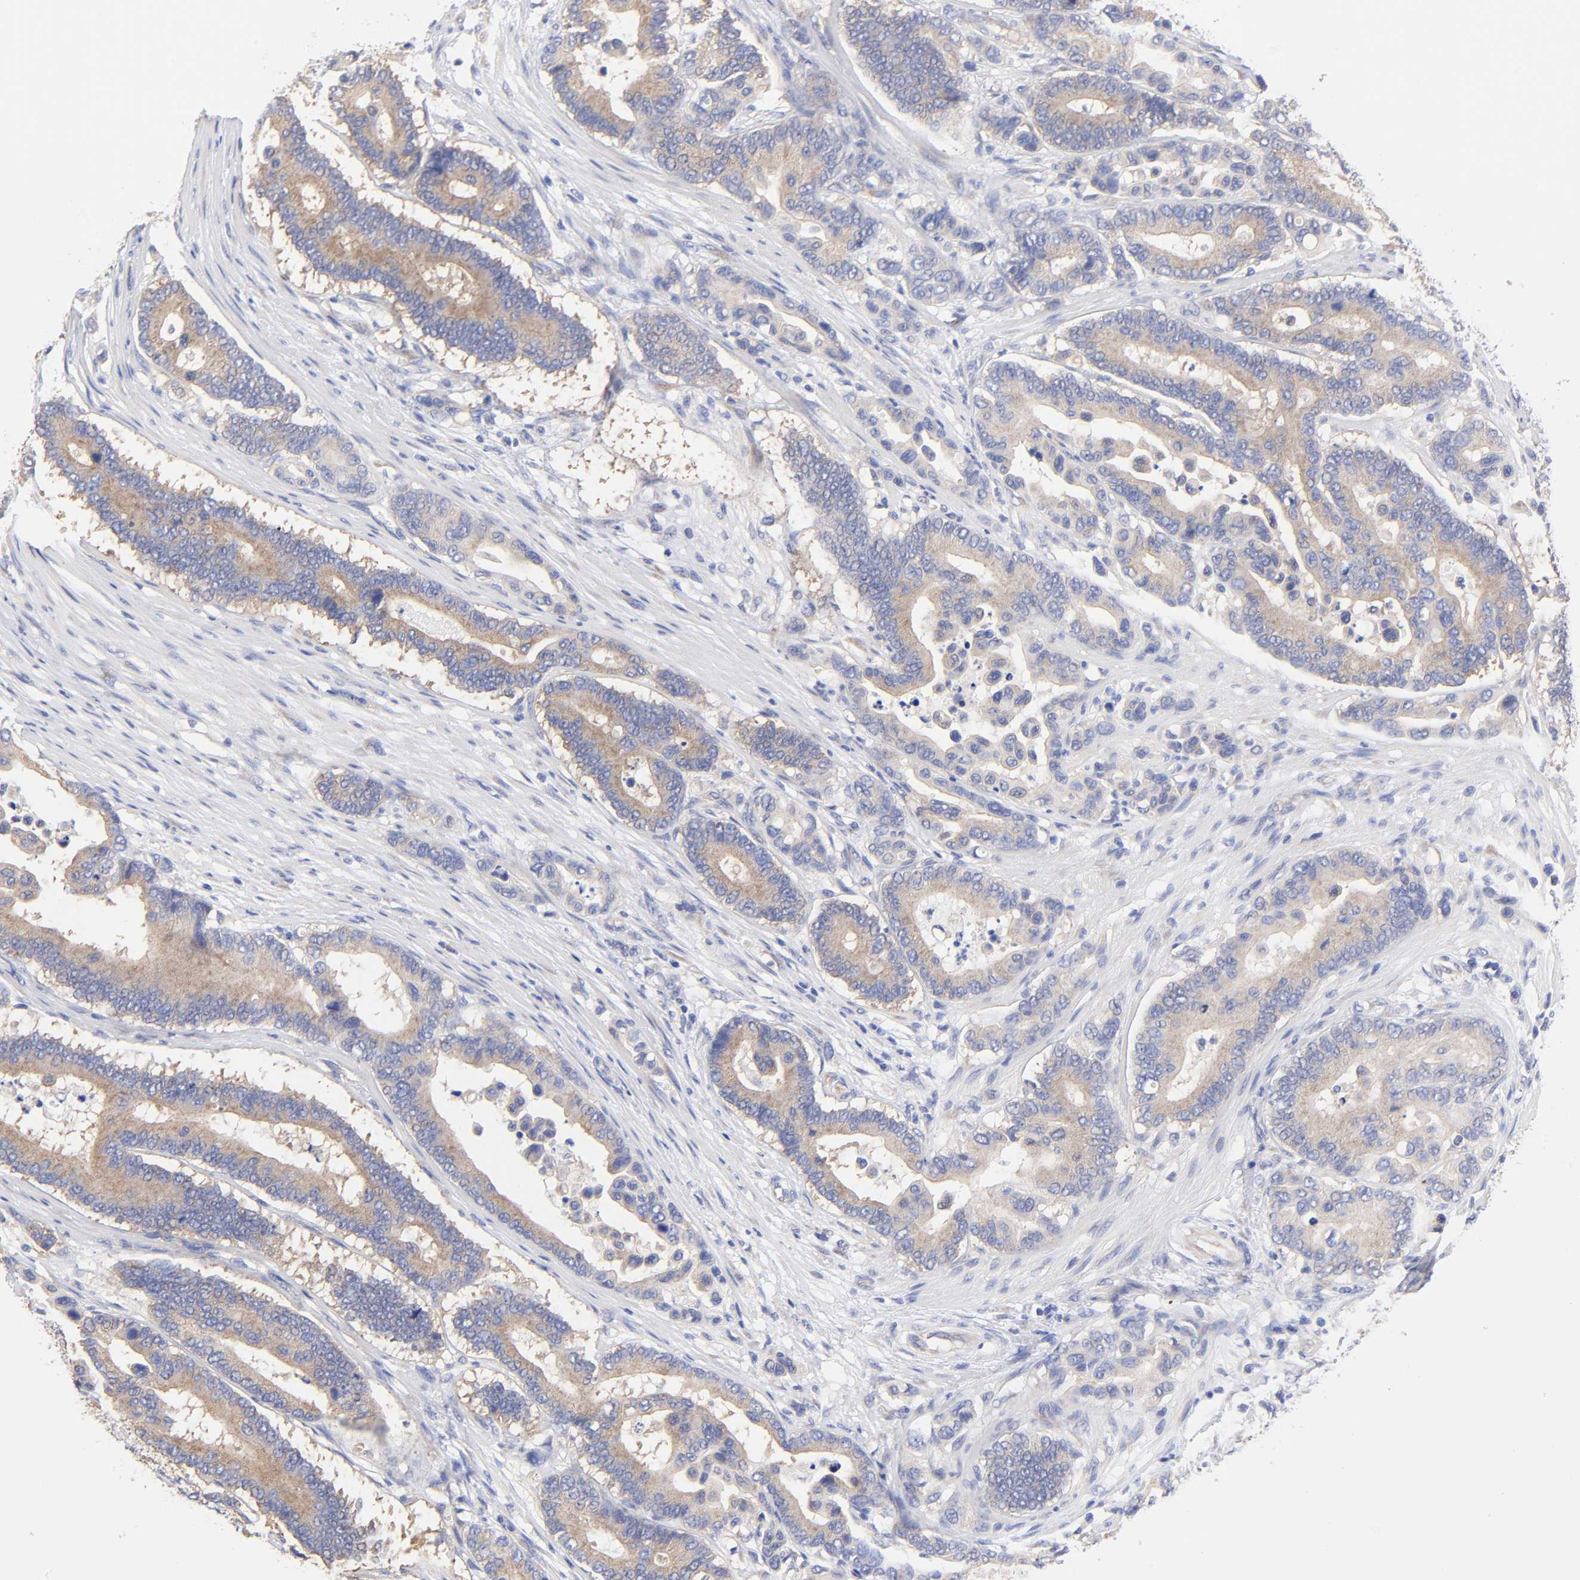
{"staining": {"intensity": "weak", "quantity": ">75%", "location": "cytoplasmic/membranous"}, "tissue": "colorectal cancer", "cell_type": "Tumor cells", "image_type": "cancer", "snomed": [{"axis": "morphology", "description": "Normal tissue, NOS"}, {"axis": "morphology", "description": "Adenocarcinoma, NOS"}, {"axis": "topography", "description": "Colon"}], "caption": "Immunohistochemistry micrograph of human adenocarcinoma (colorectal) stained for a protein (brown), which reveals low levels of weak cytoplasmic/membranous staining in about >75% of tumor cells.", "gene": "TNFRSF13C", "patient": {"sex": "male", "age": 82}}